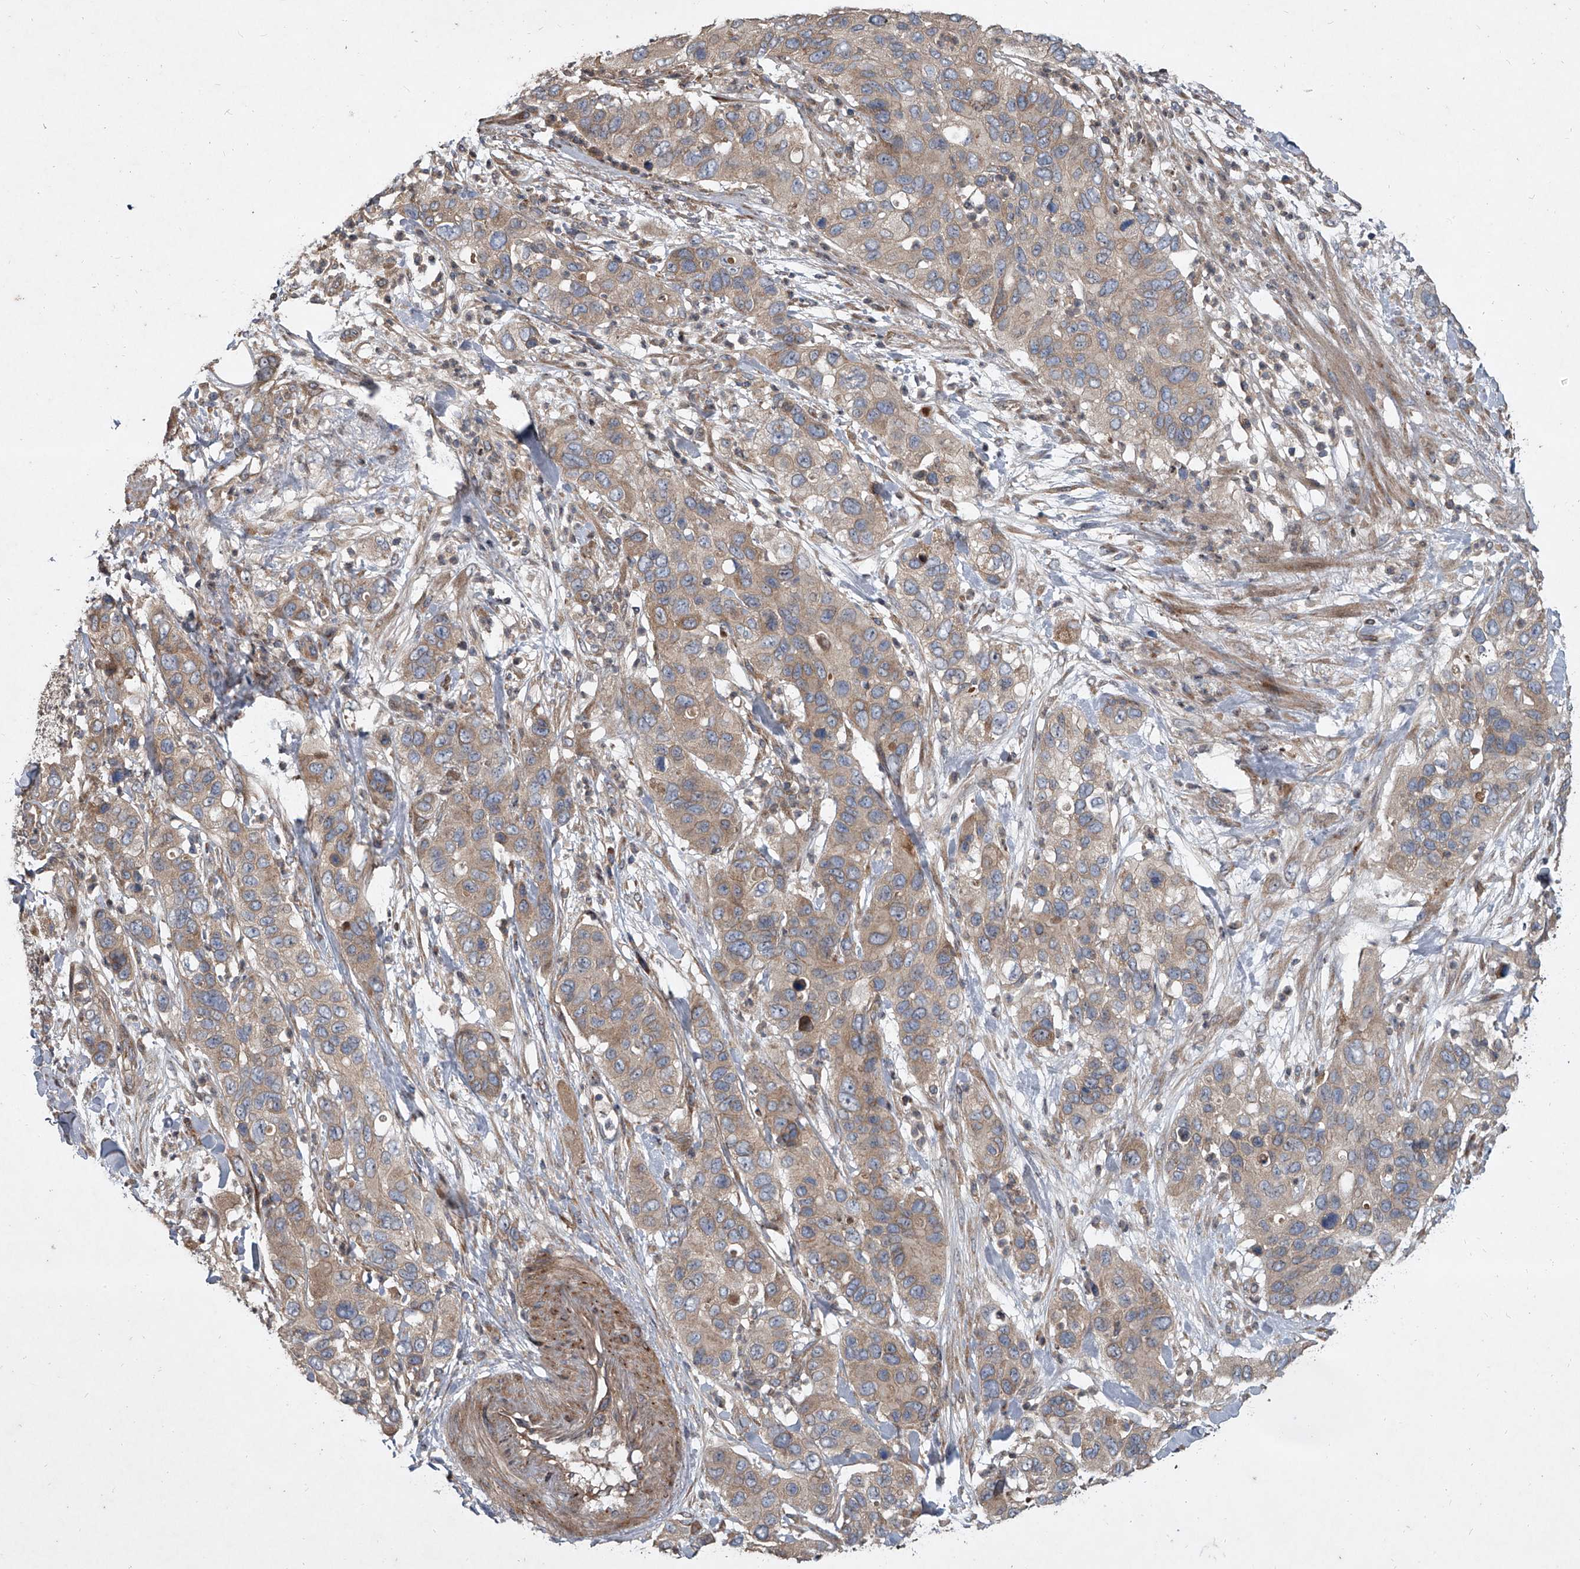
{"staining": {"intensity": "moderate", "quantity": ">75%", "location": "cytoplasmic/membranous"}, "tissue": "pancreatic cancer", "cell_type": "Tumor cells", "image_type": "cancer", "snomed": [{"axis": "morphology", "description": "Adenocarcinoma, NOS"}, {"axis": "topography", "description": "Pancreas"}], "caption": "A high-resolution micrograph shows immunohistochemistry (IHC) staining of pancreatic cancer, which reveals moderate cytoplasmic/membranous positivity in about >75% of tumor cells.", "gene": "EVA1C", "patient": {"sex": "female", "age": 71}}